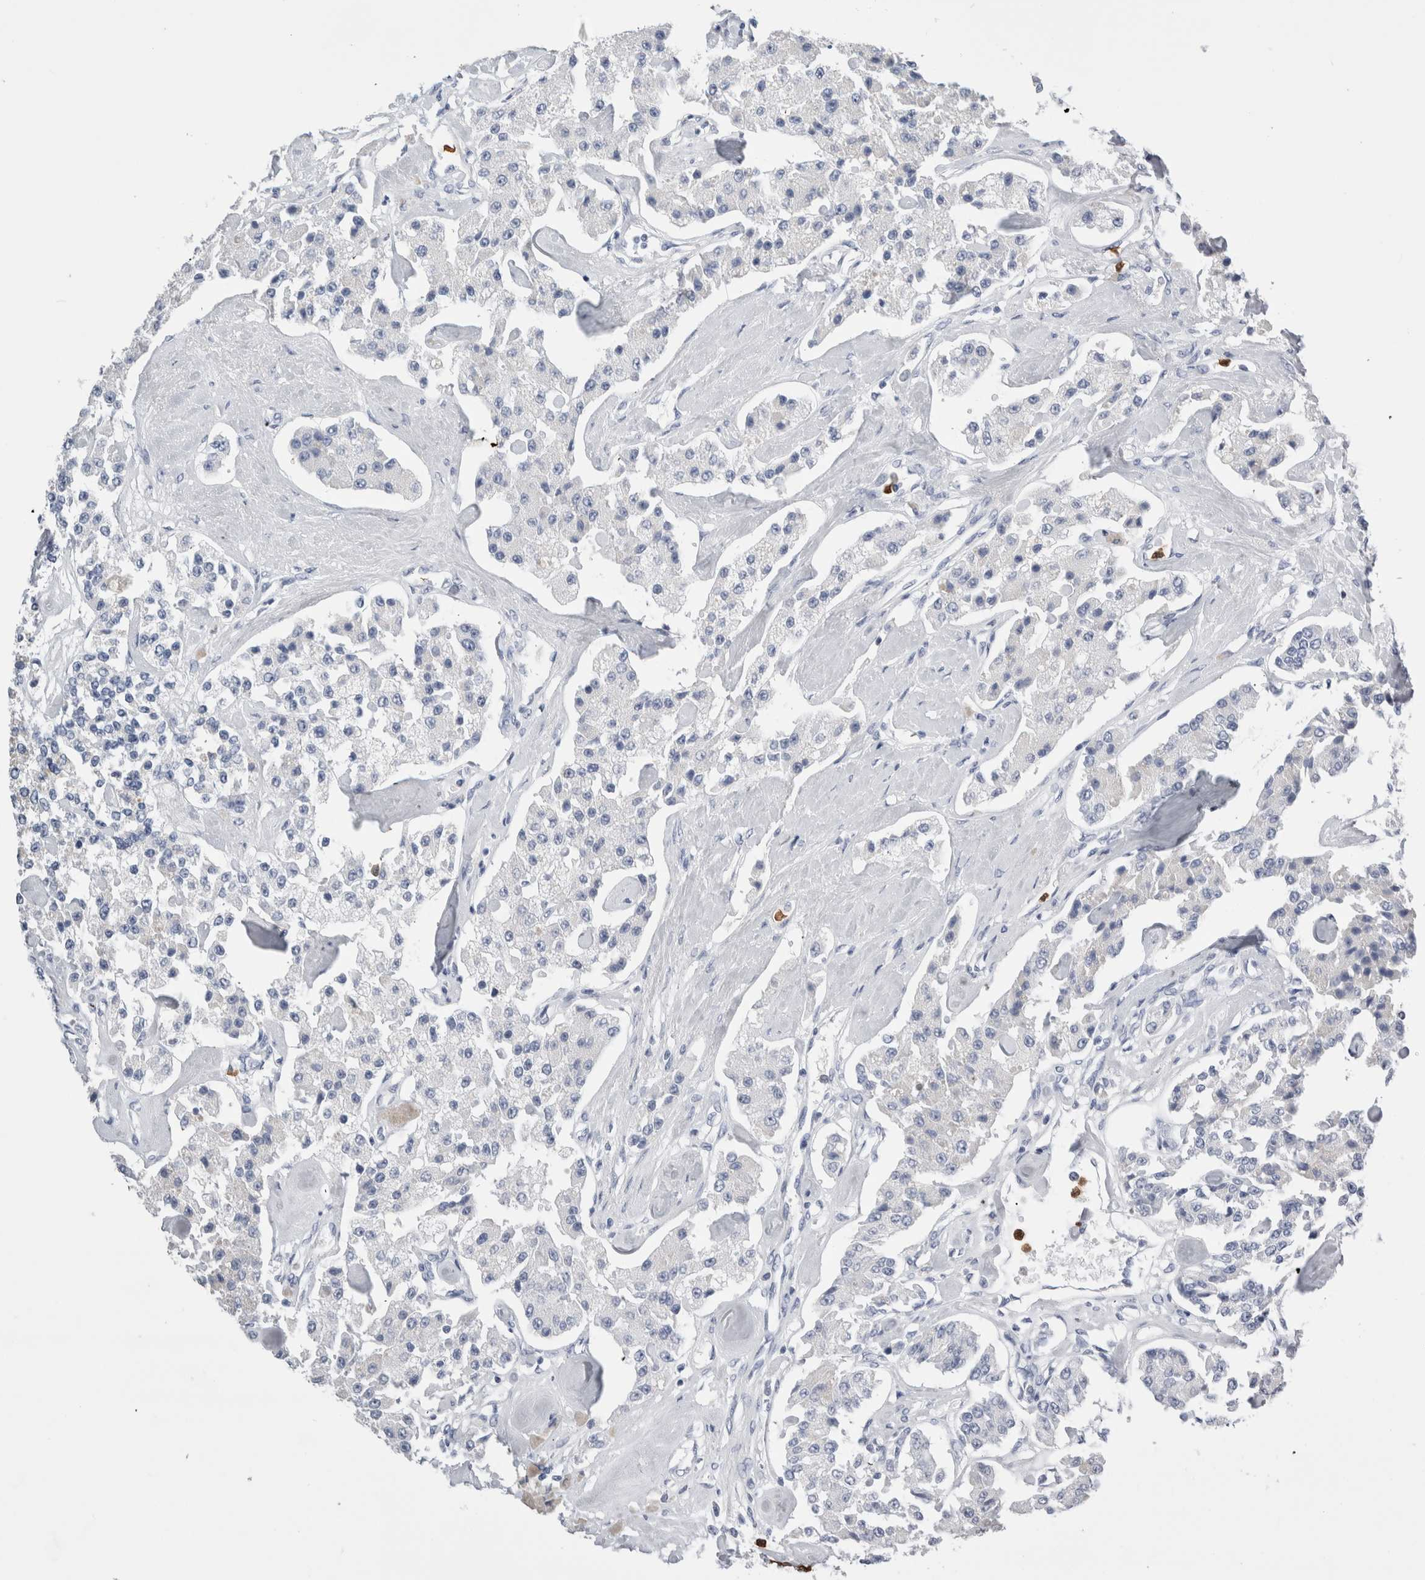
{"staining": {"intensity": "negative", "quantity": "none", "location": "none"}, "tissue": "carcinoid", "cell_type": "Tumor cells", "image_type": "cancer", "snomed": [{"axis": "morphology", "description": "Carcinoid, malignant, NOS"}, {"axis": "topography", "description": "Pancreas"}], "caption": "This is an immunohistochemistry (IHC) micrograph of carcinoid (malignant). There is no positivity in tumor cells.", "gene": "S100A12", "patient": {"sex": "male", "age": 41}}